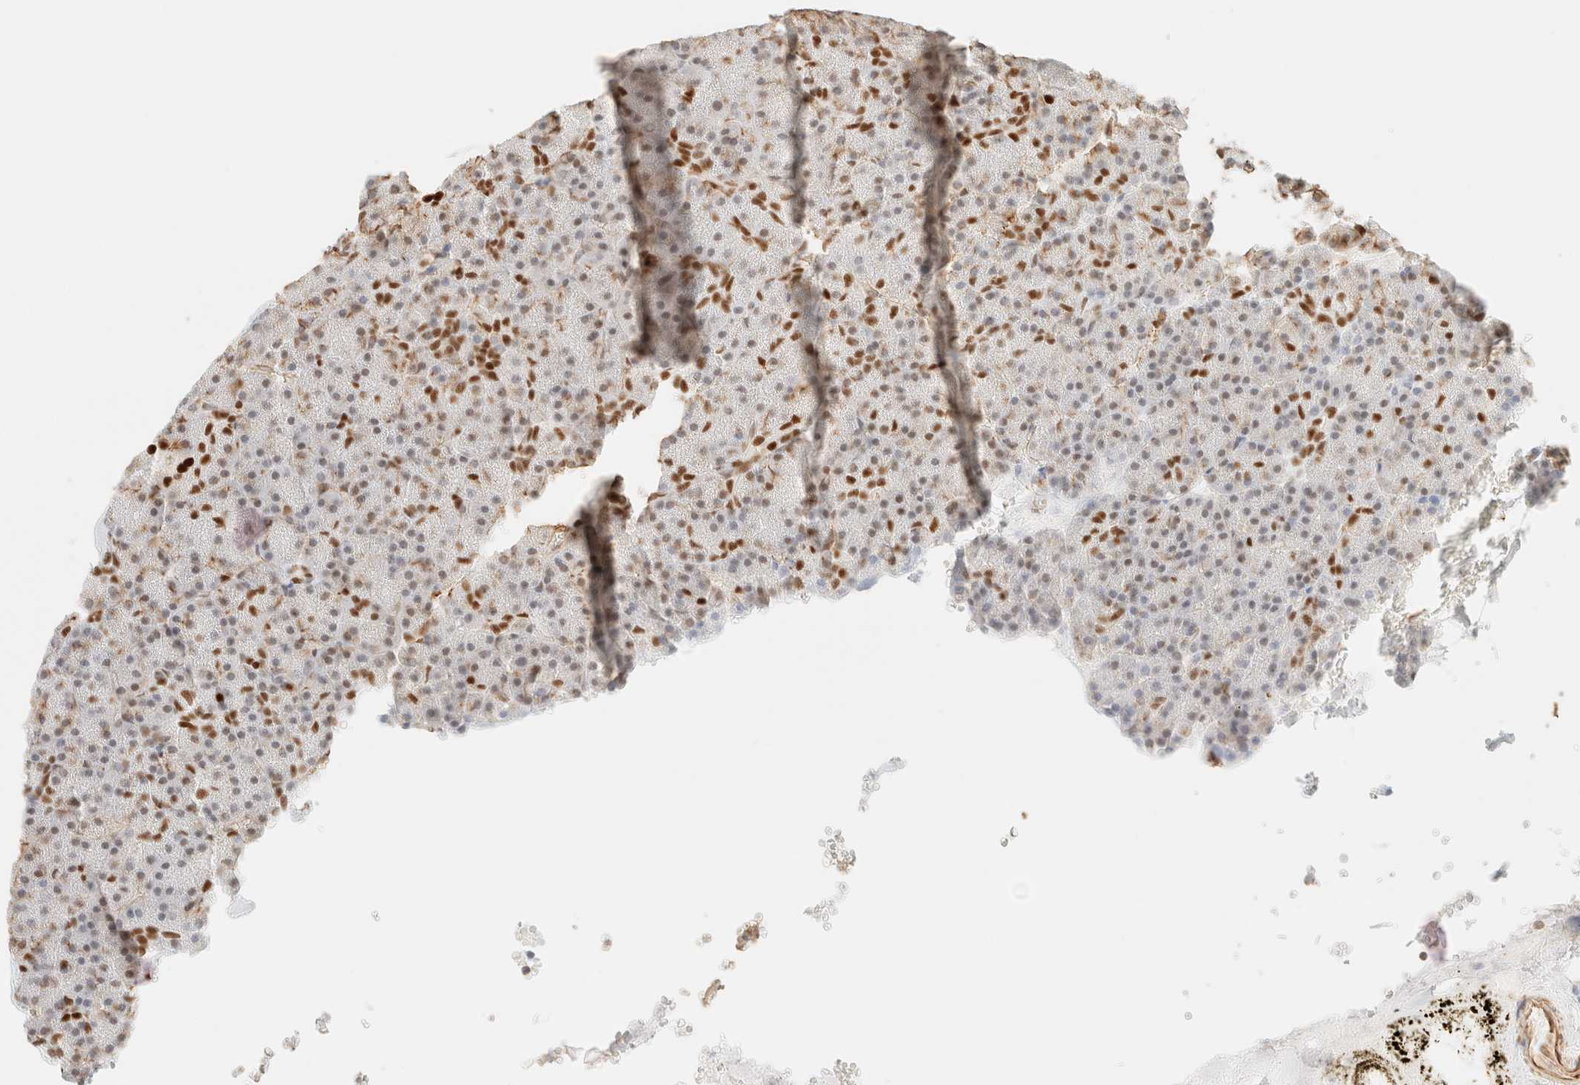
{"staining": {"intensity": "moderate", "quantity": "25%-75%", "location": "nuclear"}, "tissue": "pancreas", "cell_type": "Exocrine glandular cells", "image_type": "normal", "snomed": [{"axis": "morphology", "description": "Normal tissue, NOS"}, {"axis": "morphology", "description": "Carcinoid, malignant, NOS"}, {"axis": "topography", "description": "Pancreas"}], "caption": "DAB immunohistochemical staining of benign human pancreas reveals moderate nuclear protein expression in approximately 25%-75% of exocrine glandular cells.", "gene": "ZSCAN18", "patient": {"sex": "female", "age": 35}}